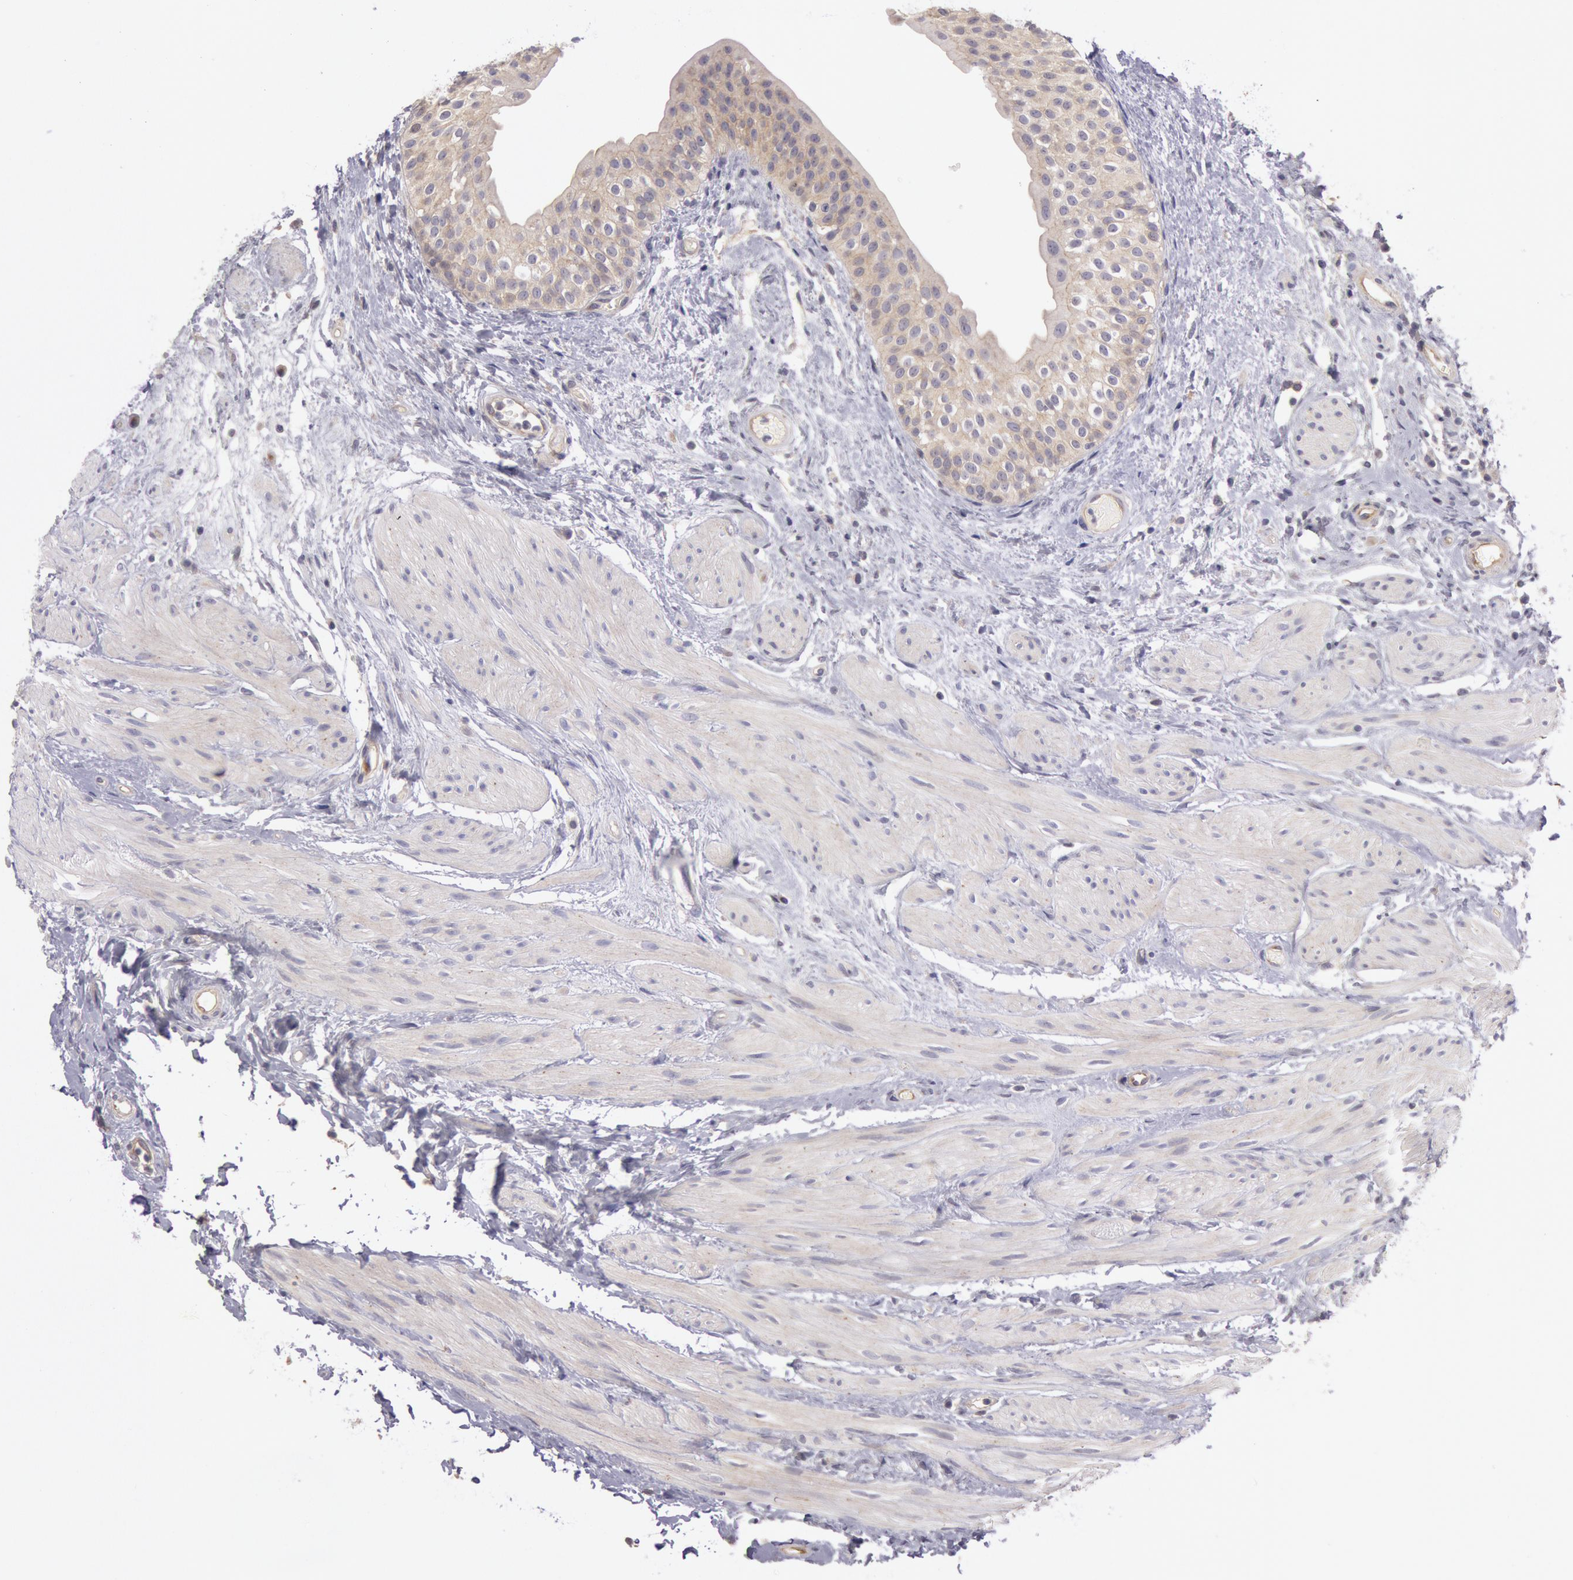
{"staining": {"intensity": "negative", "quantity": "none", "location": "none"}, "tissue": "urinary bladder", "cell_type": "Urothelial cells", "image_type": "normal", "snomed": [{"axis": "morphology", "description": "Normal tissue, NOS"}, {"axis": "topography", "description": "Urinary bladder"}], "caption": "The immunohistochemistry (IHC) micrograph has no significant expression in urothelial cells of urinary bladder. The staining is performed using DAB (3,3'-diaminobenzidine) brown chromogen with nuclei counter-stained in using hematoxylin.", "gene": "AMOTL1", "patient": {"sex": "female", "age": 55}}